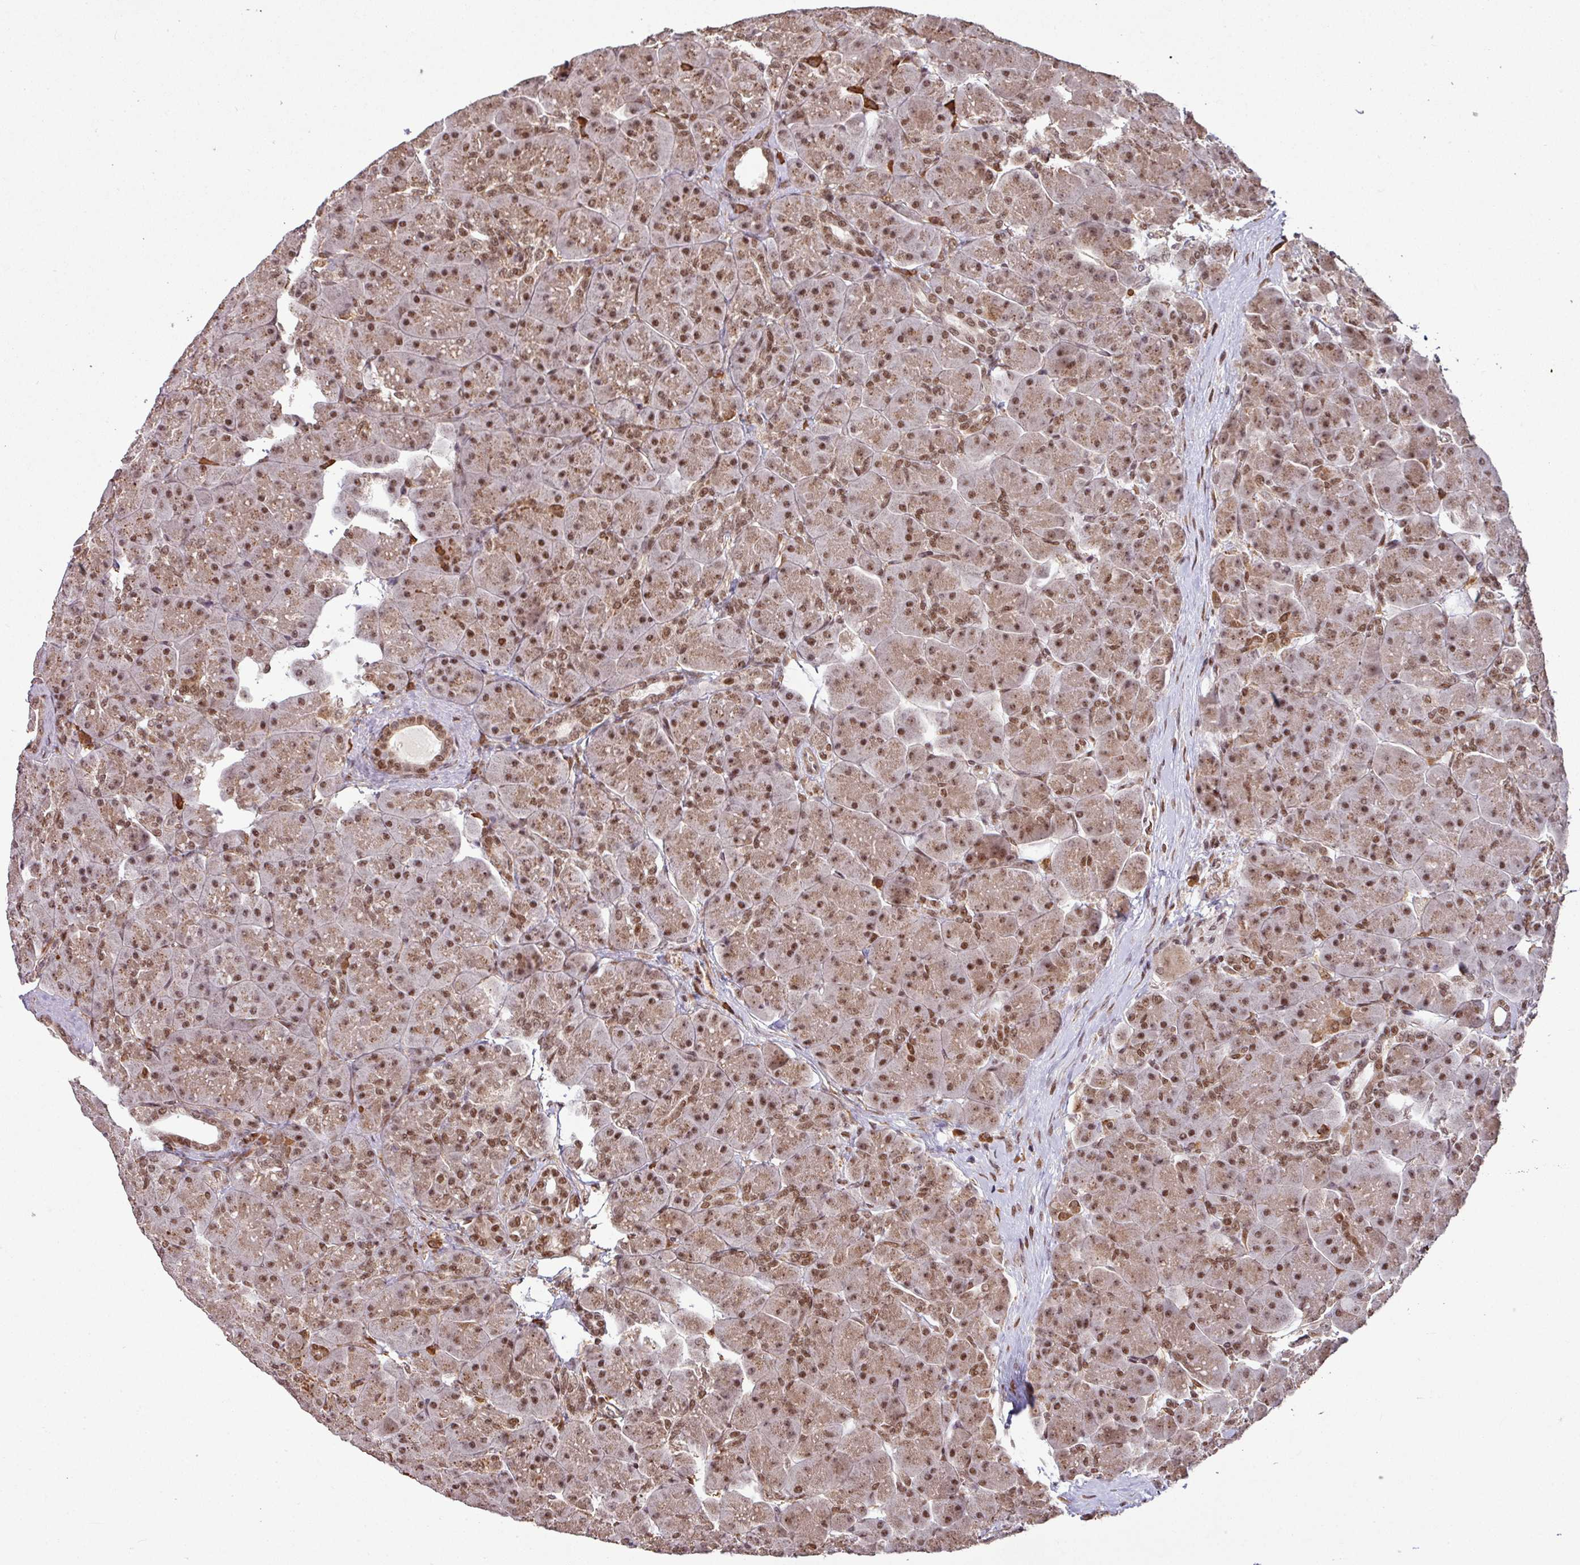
{"staining": {"intensity": "moderate", "quantity": ">75%", "location": "cytoplasmic/membranous,nuclear"}, "tissue": "pancreas", "cell_type": "Exocrine glandular cells", "image_type": "normal", "snomed": [{"axis": "morphology", "description": "Normal tissue, NOS"}, {"axis": "topography", "description": "Pancreas"}], "caption": "Immunohistochemical staining of unremarkable human pancreas shows moderate cytoplasmic/membranous,nuclear protein expression in approximately >75% of exocrine glandular cells. The staining was performed using DAB to visualize the protein expression in brown, while the nuclei were stained in blue with hematoxylin (Magnification: 20x).", "gene": "PHF23", "patient": {"sex": "male", "age": 66}}